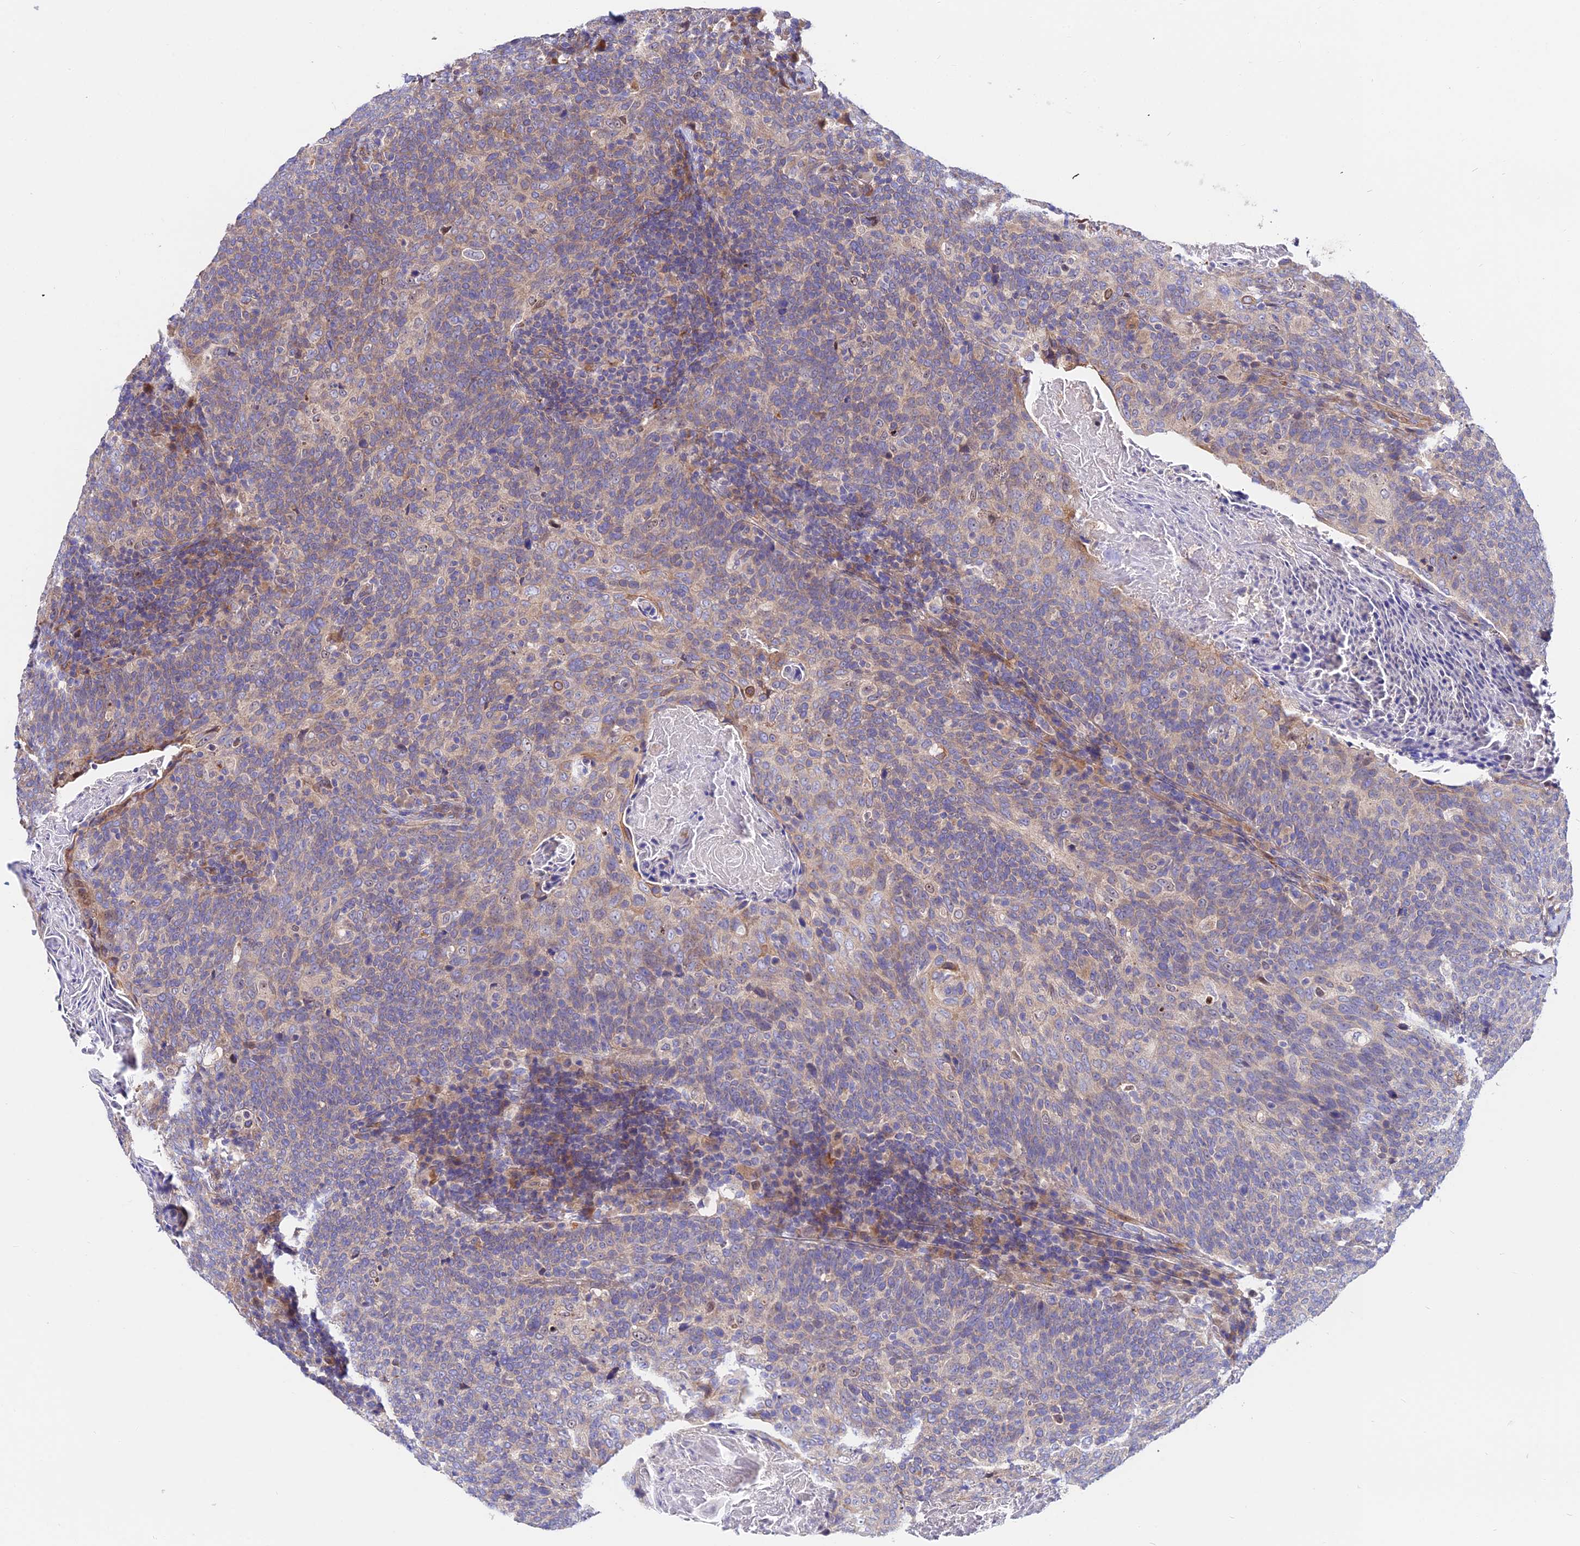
{"staining": {"intensity": "weak", "quantity": "25%-75%", "location": "cytoplasmic/membranous"}, "tissue": "head and neck cancer", "cell_type": "Tumor cells", "image_type": "cancer", "snomed": [{"axis": "morphology", "description": "Squamous cell carcinoma, NOS"}, {"axis": "morphology", "description": "Squamous cell carcinoma, metastatic, NOS"}, {"axis": "topography", "description": "Lymph node"}, {"axis": "topography", "description": "Head-Neck"}], "caption": "Weak cytoplasmic/membranous protein positivity is appreciated in about 25%-75% of tumor cells in head and neck cancer (metastatic squamous cell carcinoma). (DAB IHC with brightfield microscopy, high magnification).", "gene": "CDC37L1", "patient": {"sex": "male", "age": 62}}